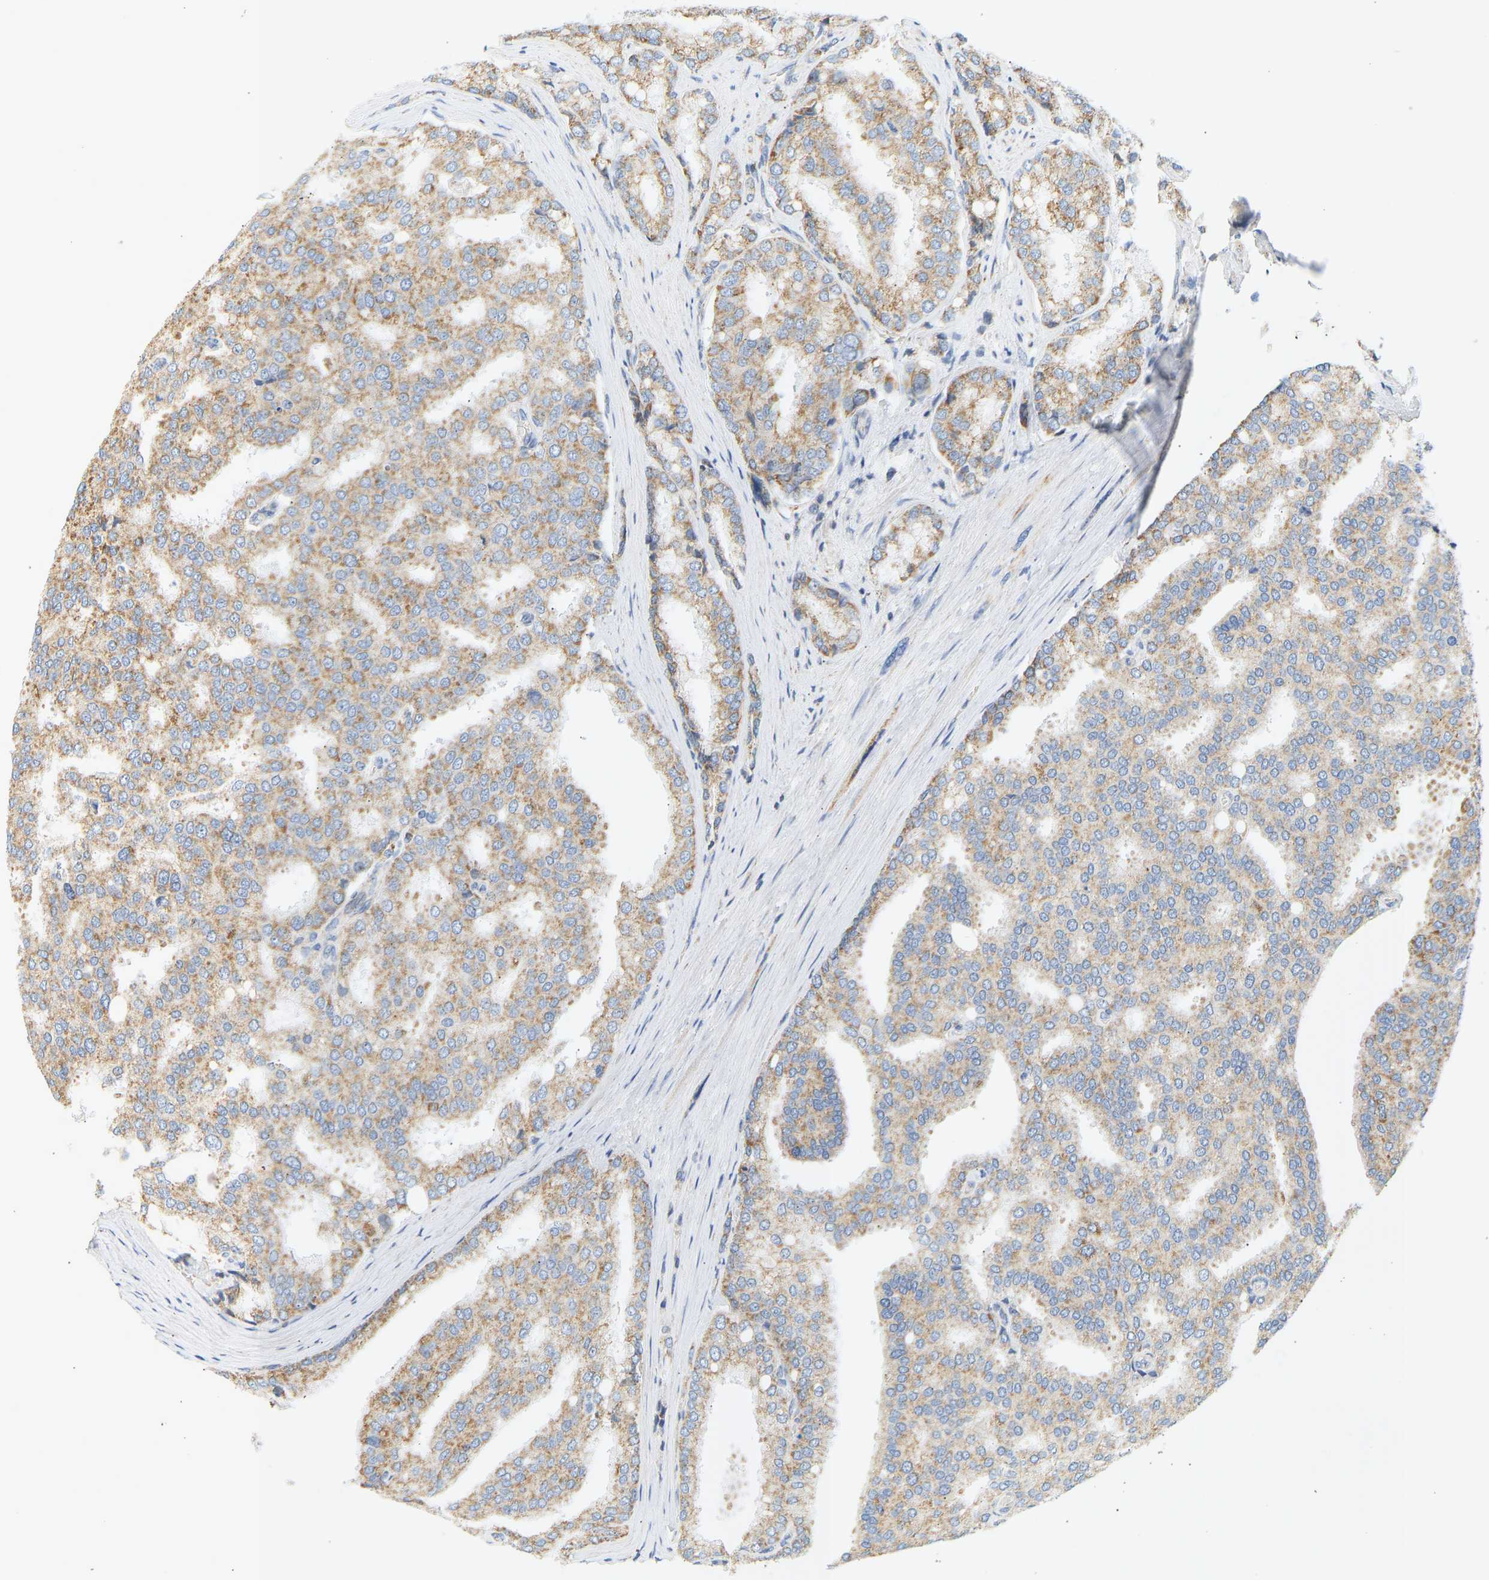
{"staining": {"intensity": "moderate", "quantity": ">75%", "location": "cytoplasmic/membranous"}, "tissue": "prostate cancer", "cell_type": "Tumor cells", "image_type": "cancer", "snomed": [{"axis": "morphology", "description": "Adenocarcinoma, High grade"}, {"axis": "topography", "description": "Prostate"}], "caption": "IHC image of neoplastic tissue: human prostate cancer (high-grade adenocarcinoma) stained using immunohistochemistry displays medium levels of moderate protein expression localized specifically in the cytoplasmic/membranous of tumor cells, appearing as a cytoplasmic/membranous brown color.", "gene": "GRPEL2", "patient": {"sex": "male", "age": 50}}